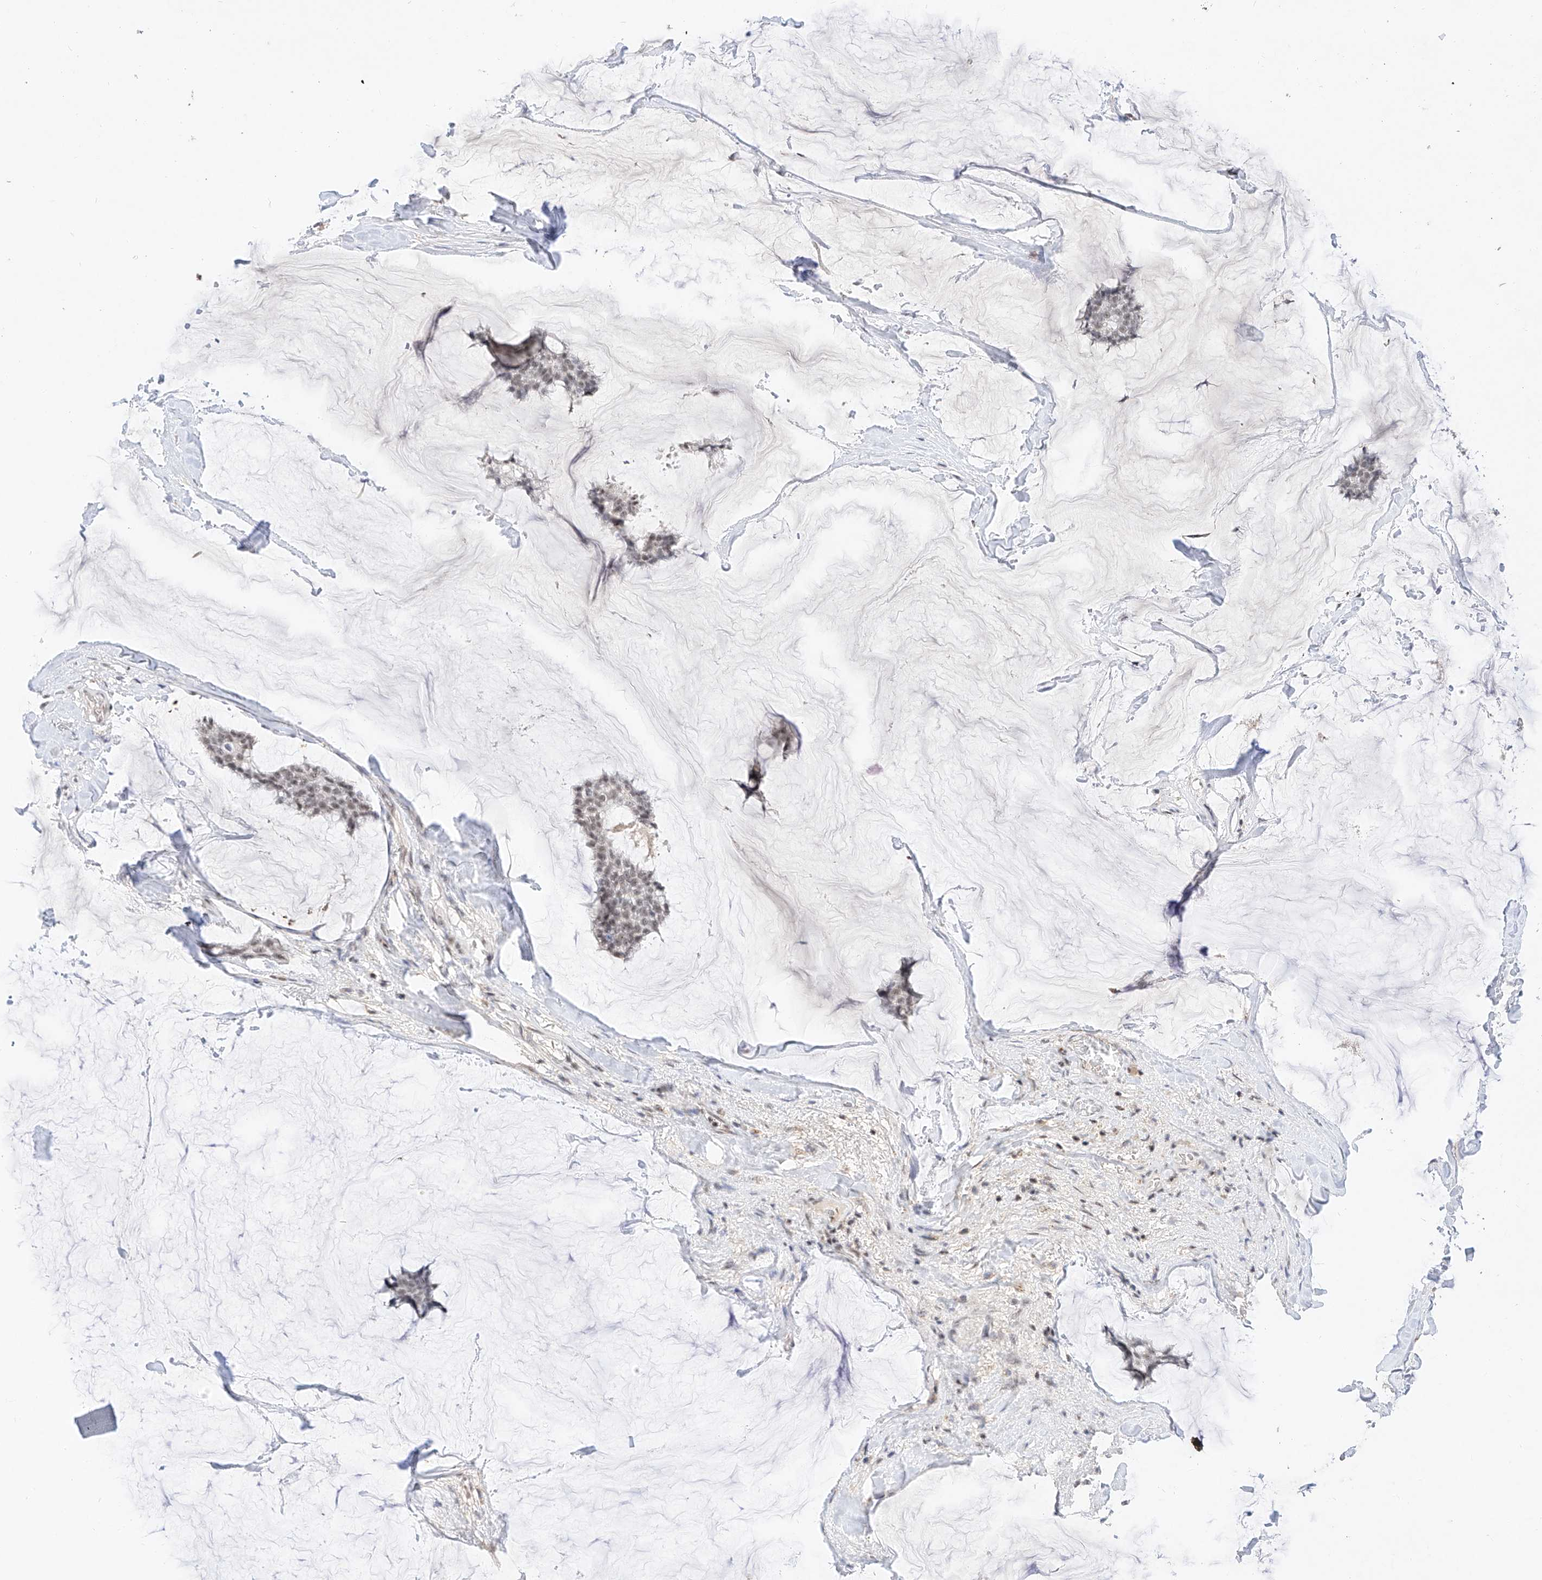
{"staining": {"intensity": "weak", "quantity": "25%-75%", "location": "nuclear"}, "tissue": "breast cancer", "cell_type": "Tumor cells", "image_type": "cancer", "snomed": [{"axis": "morphology", "description": "Duct carcinoma"}, {"axis": "topography", "description": "Breast"}], "caption": "Immunohistochemistry histopathology image of human infiltrating ductal carcinoma (breast) stained for a protein (brown), which demonstrates low levels of weak nuclear expression in approximately 25%-75% of tumor cells.", "gene": "NRF1", "patient": {"sex": "female", "age": 93}}